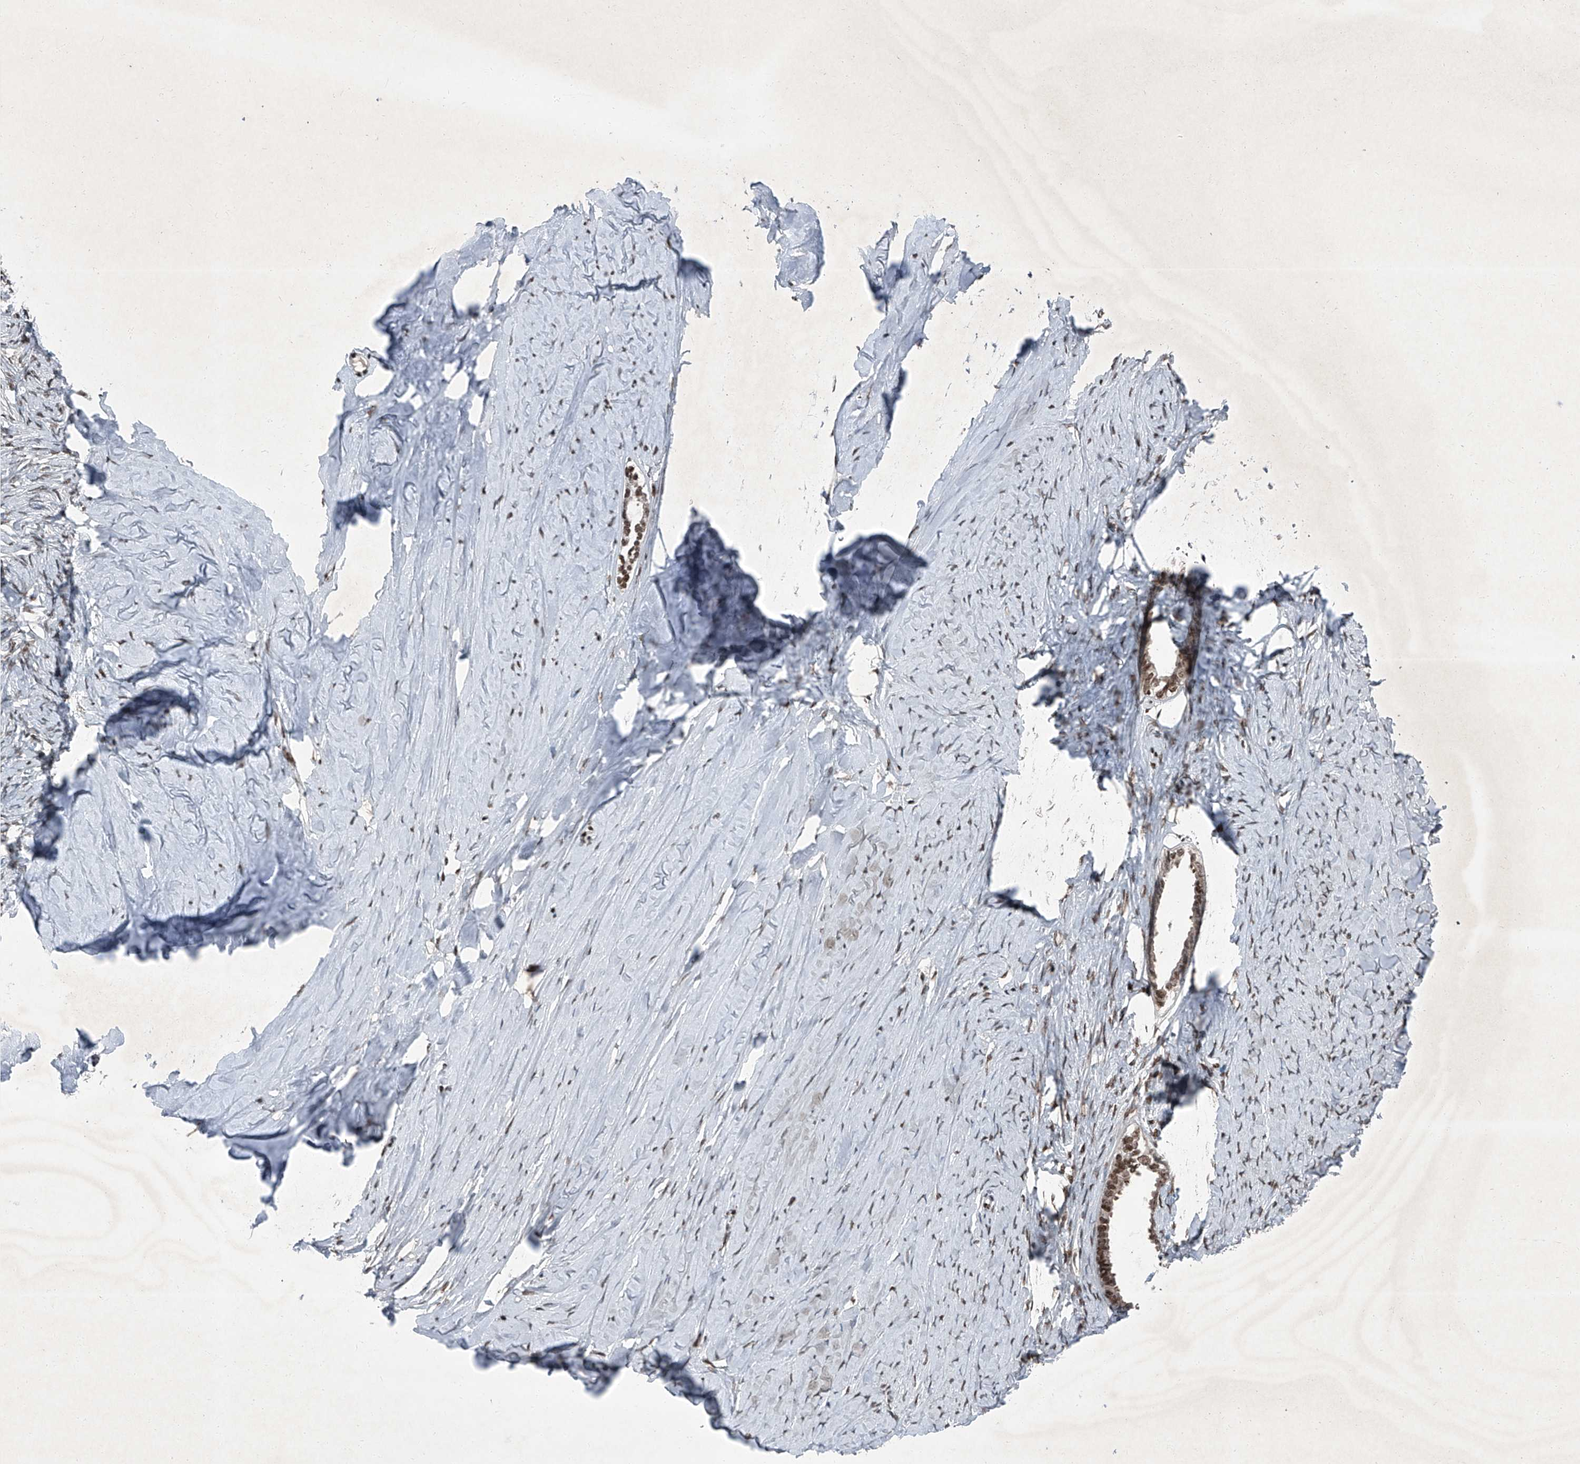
{"staining": {"intensity": "moderate", "quantity": ">75%", "location": "nuclear"}, "tissue": "ovarian cancer", "cell_type": "Tumor cells", "image_type": "cancer", "snomed": [{"axis": "morphology", "description": "Cystadenocarcinoma, serous, NOS"}, {"axis": "topography", "description": "Ovary"}], "caption": "Protein analysis of ovarian cancer tissue reveals moderate nuclear staining in approximately >75% of tumor cells. The staining is performed using DAB brown chromogen to label protein expression. The nuclei are counter-stained blue using hematoxylin.", "gene": "BMI1", "patient": {"sex": "female", "age": 79}}